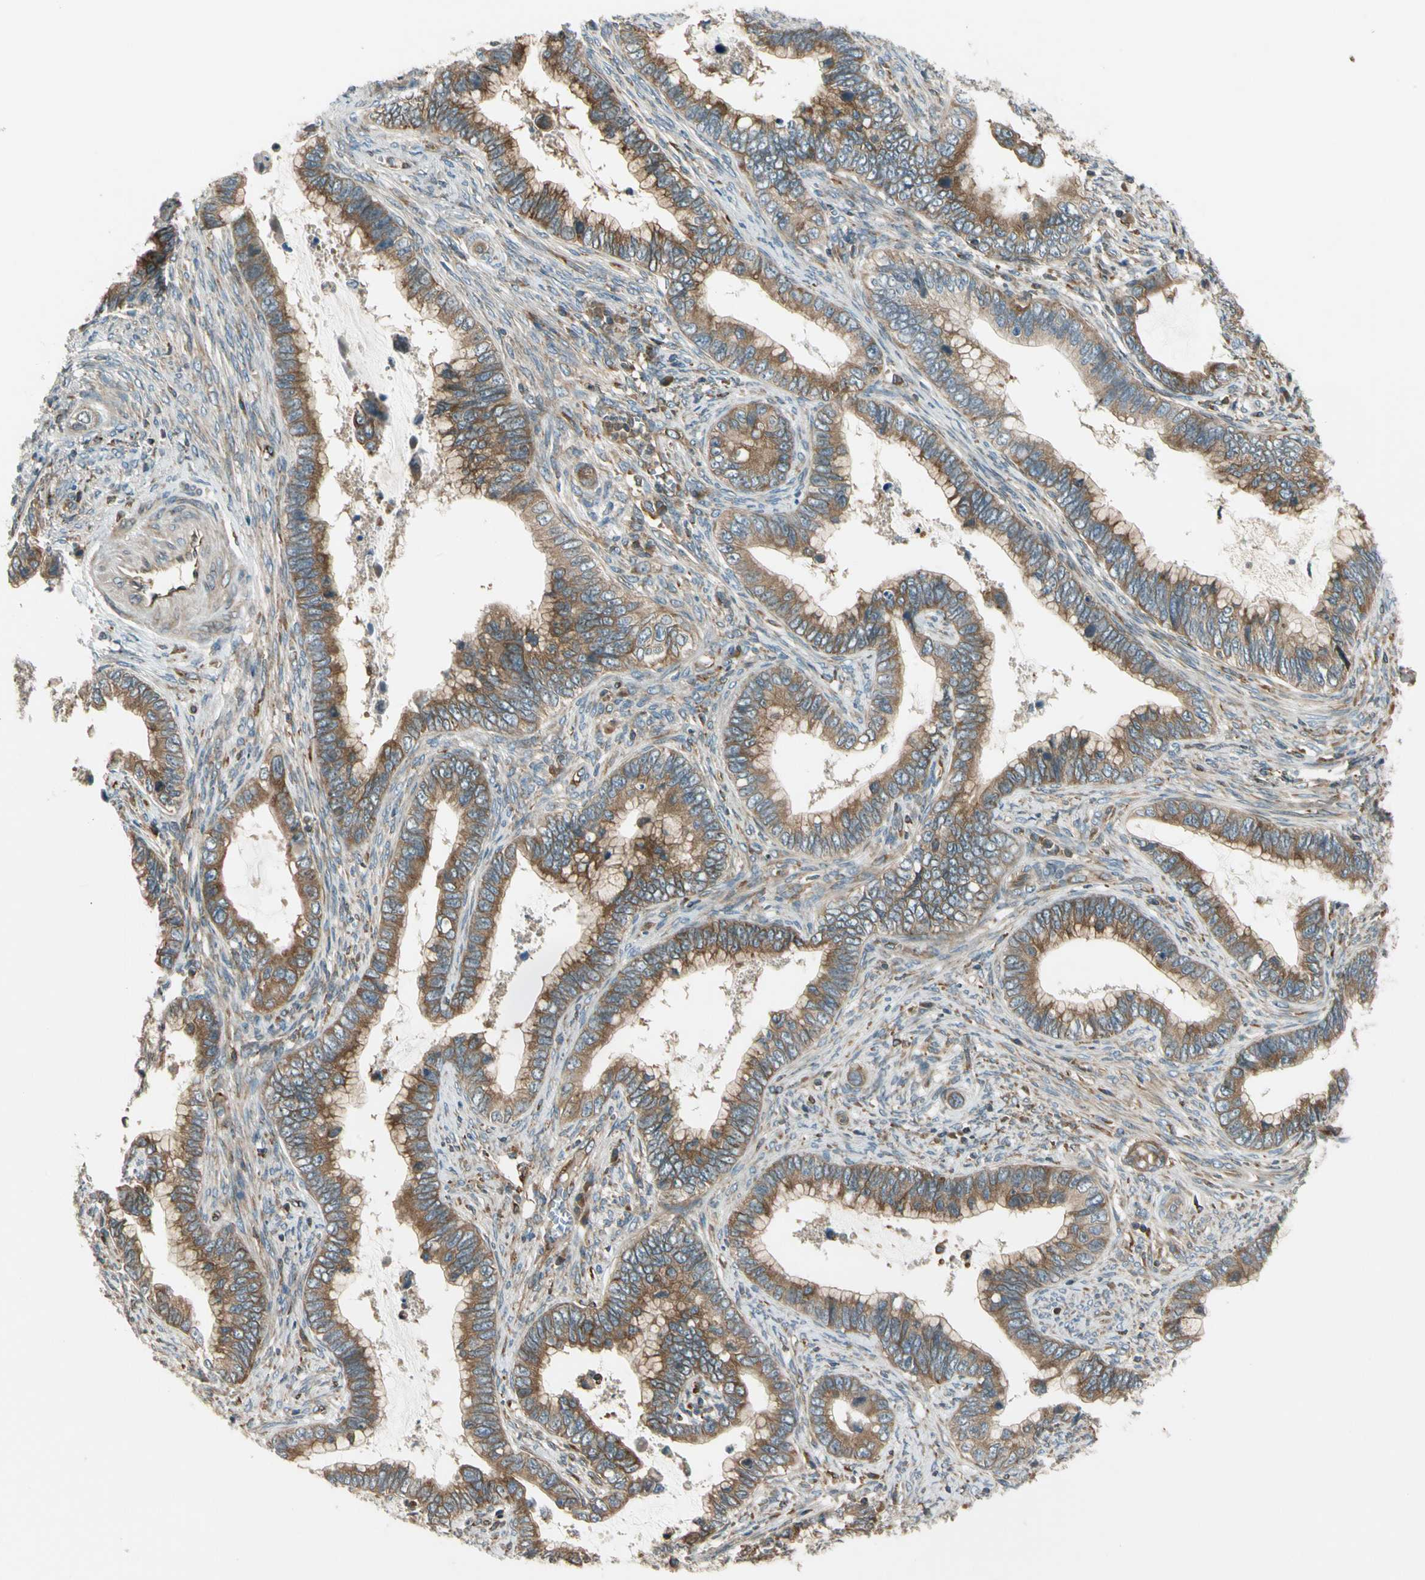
{"staining": {"intensity": "strong", "quantity": ">75%", "location": "cytoplasmic/membranous"}, "tissue": "cervical cancer", "cell_type": "Tumor cells", "image_type": "cancer", "snomed": [{"axis": "morphology", "description": "Adenocarcinoma, NOS"}, {"axis": "topography", "description": "Cervix"}], "caption": "Strong cytoplasmic/membranous expression for a protein is present in about >75% of tumor cells of cervical adenocarcinoma using IHC.", "gene": "TRIO", "patient": {"sex": "female", "age": 44}}